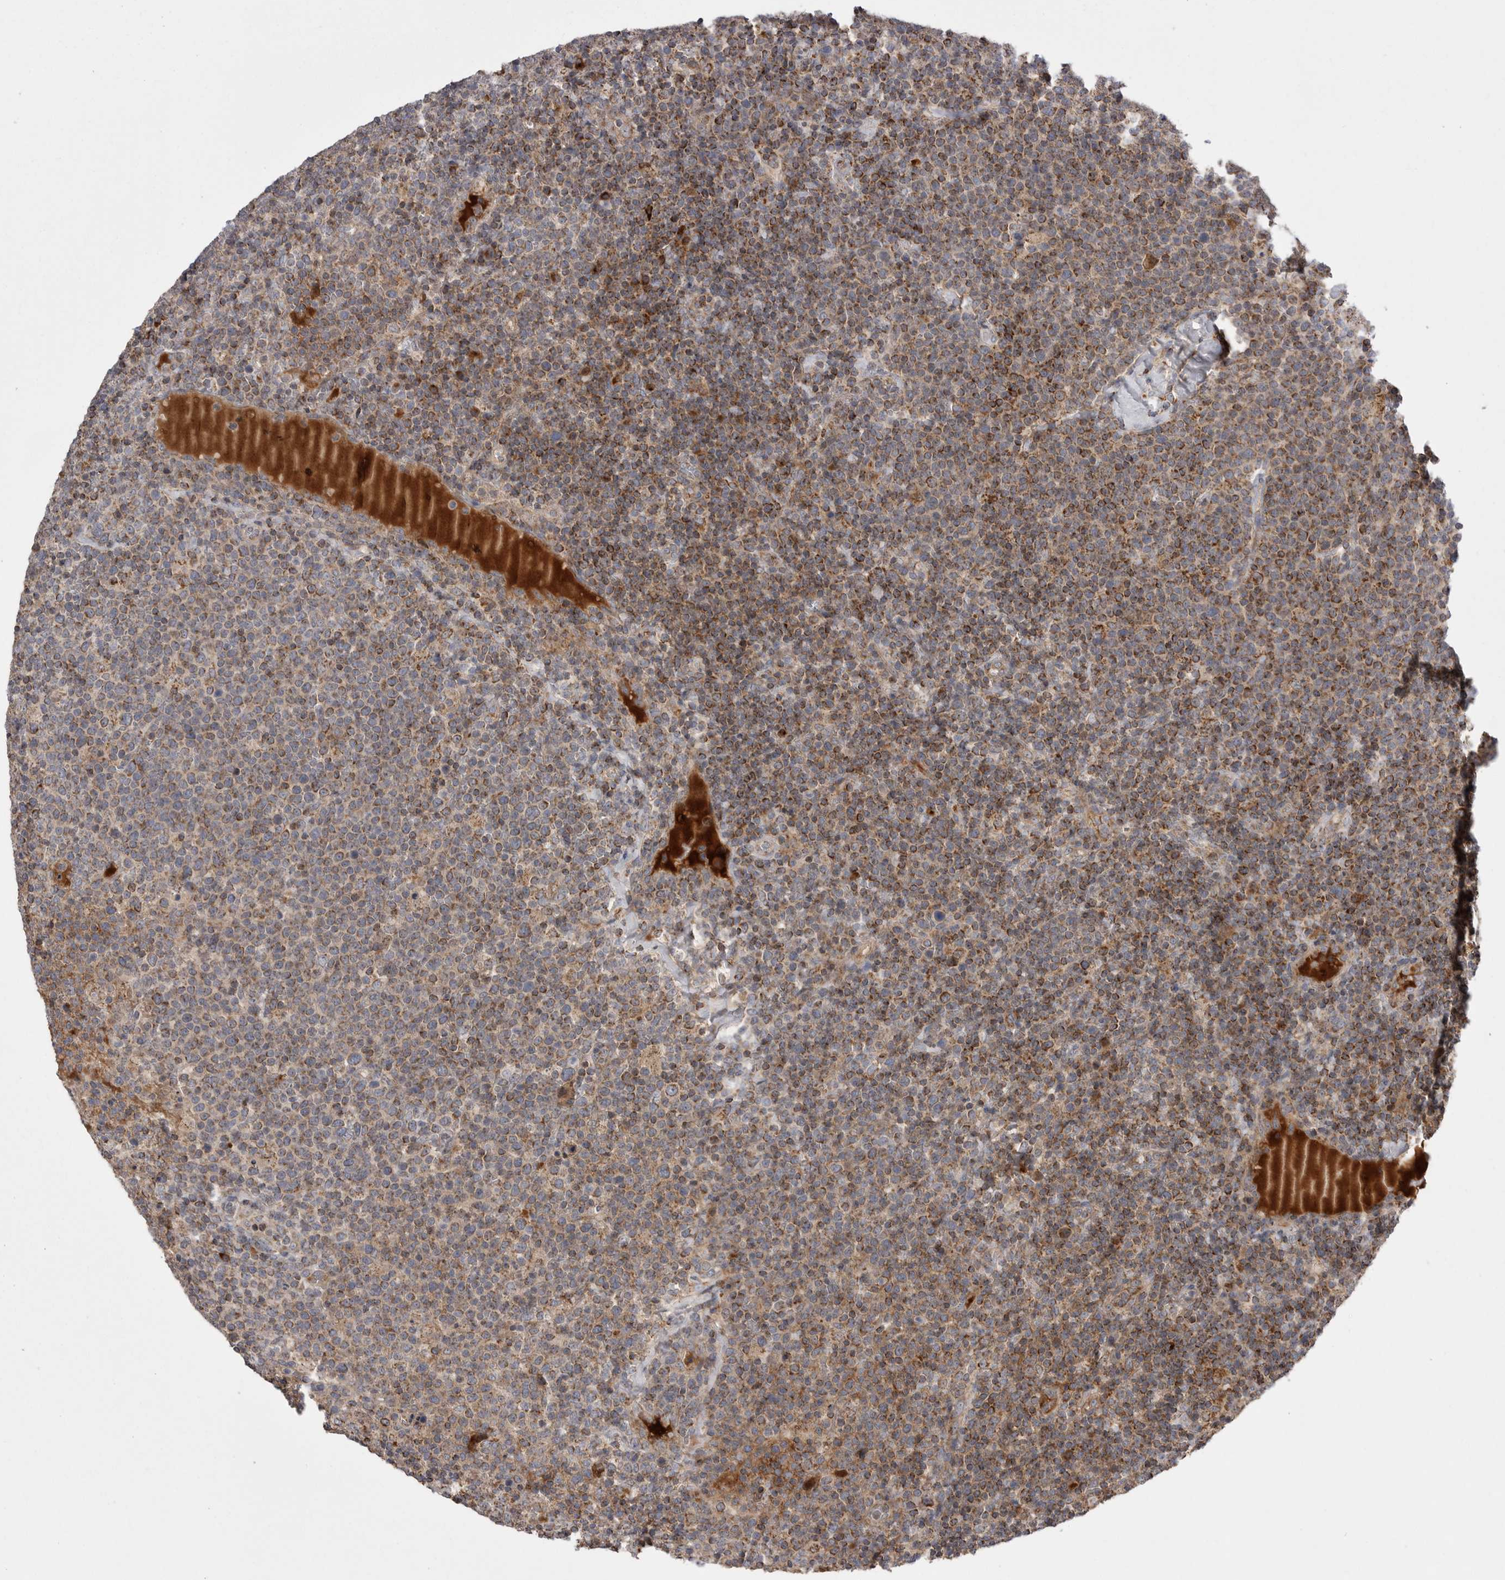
{"staining": {"intensity": "moderate", "quantity": ">75%", "location": "cytoplasmic/membranous"}, "tissue": "lymphoma", "cell_type": "Tumor cells", "image_type": "cancer", "snomed": [{"axis": "morphology", "description": "Malignant lymphoma, non-Hodgkin's type, High grade"}, {"axis": "topography", "description": "Lymph node"}], "caption": "Immunohistochemical staining of high-grade malignant lymphoma, non-Hodgkin's type reveals moderate cytoplasmic/membranous protein staining in approximately >75% of tumor cells. (DAB (3,3'-diaminobenzidine) IHC with brightfield microscopy, high magnification).", "gene": "KYAT3", "patient": {"sex": "male", "age": 61}}